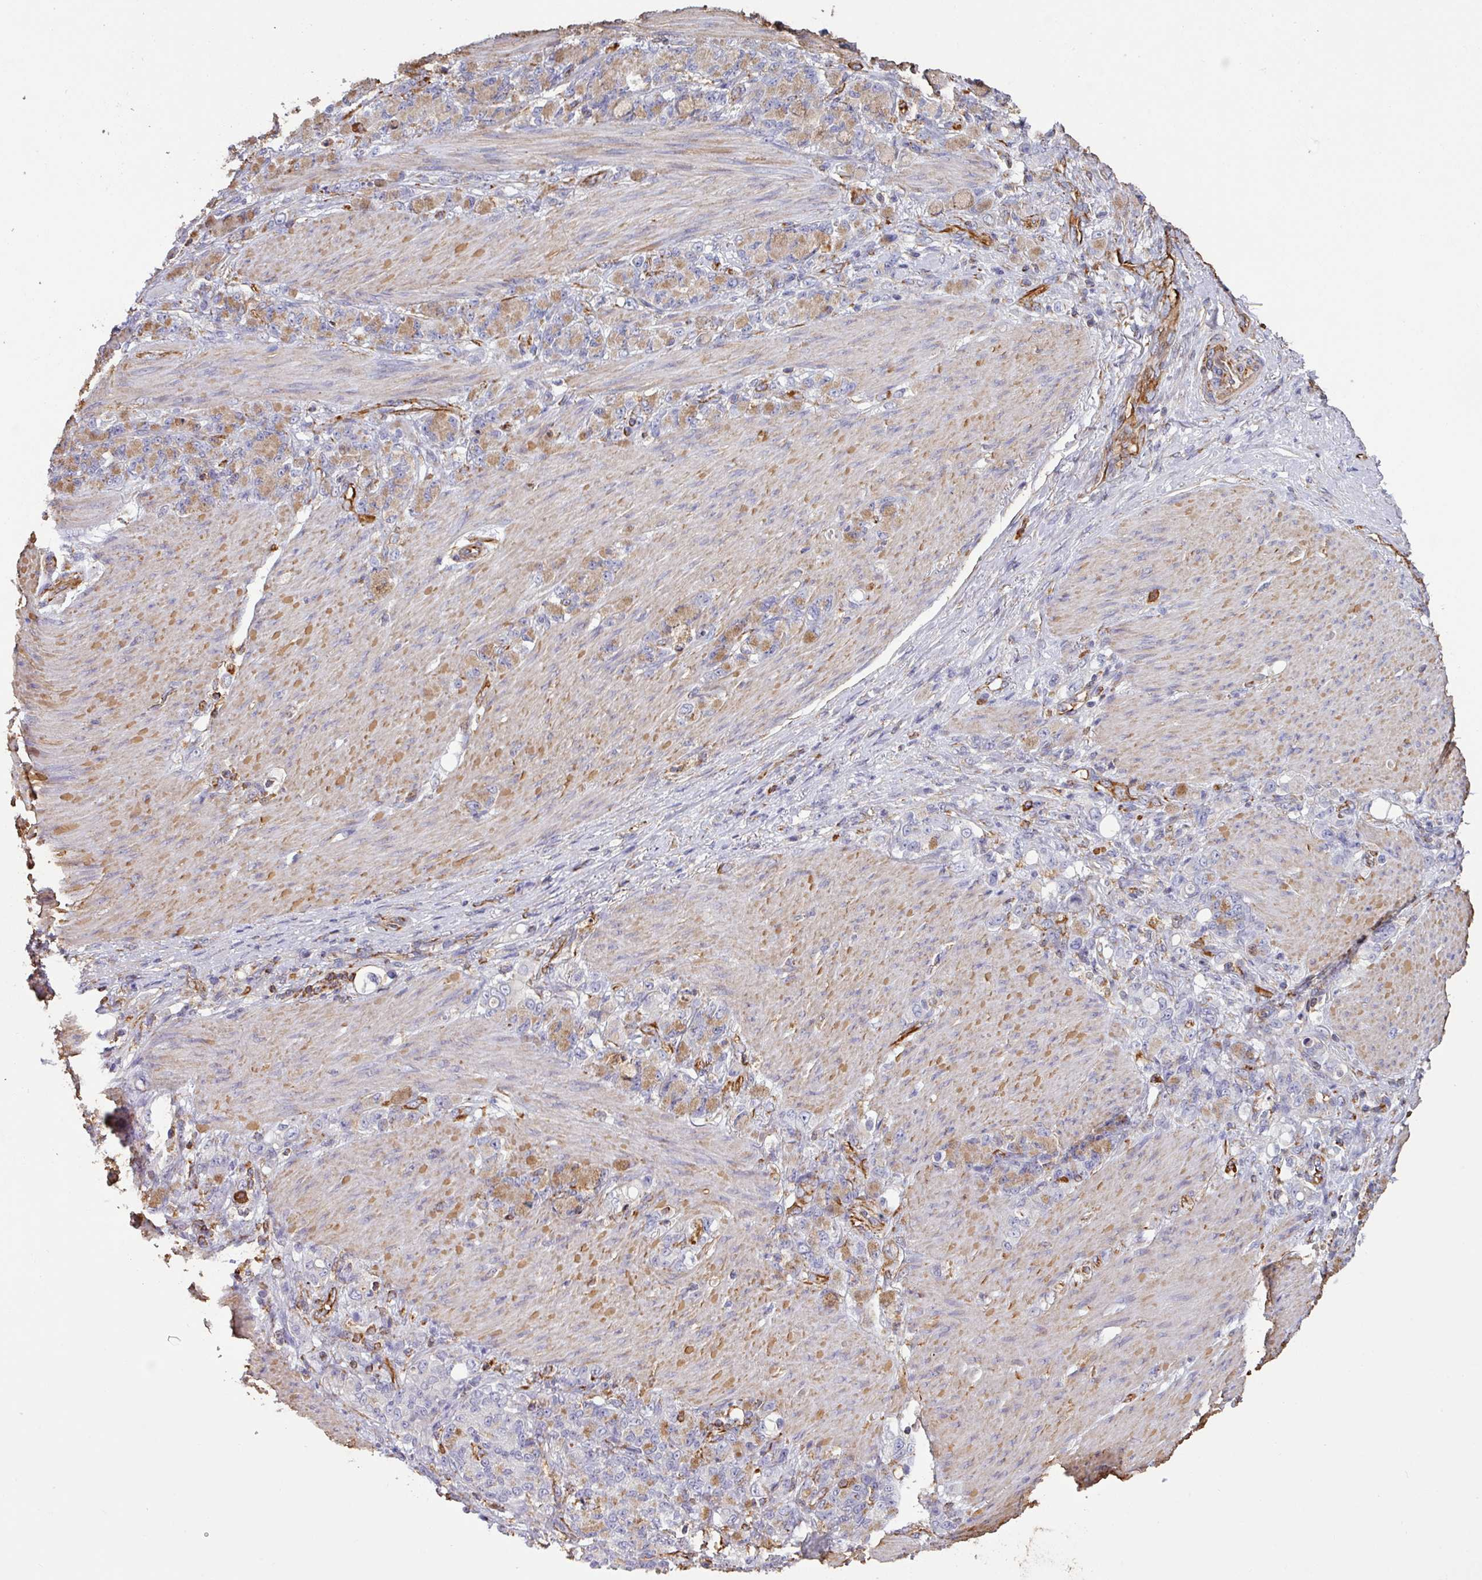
{"staining": {"intensity": "moderate", "quantity": "<25%", "location": "cytoplasmic/membranous"}, "tissue": "stomach cancer", "cell_type": "Tumor cells", "image_type": "cancer", "snomed": [{"axis": "morphology", "description": "Normal tissue, NOS"}, {"axis": "morphology", "description": "Adenocarcinoma, NOS"}, {"axis": "topography", "description": "Stomach"}], "caption": "IHC micrograph of neoplastic tissue: human stomach cancer stained using immunohistochemistry (IHC) reveals low levels of moderate protein expression localized specifically in the cytoplasmic/membranous of tumor cells, appearing as a cytoplasmic/membranous brown color.", "gene": "ZNF280C", "patient": {"sex": "female", "age": 79}}